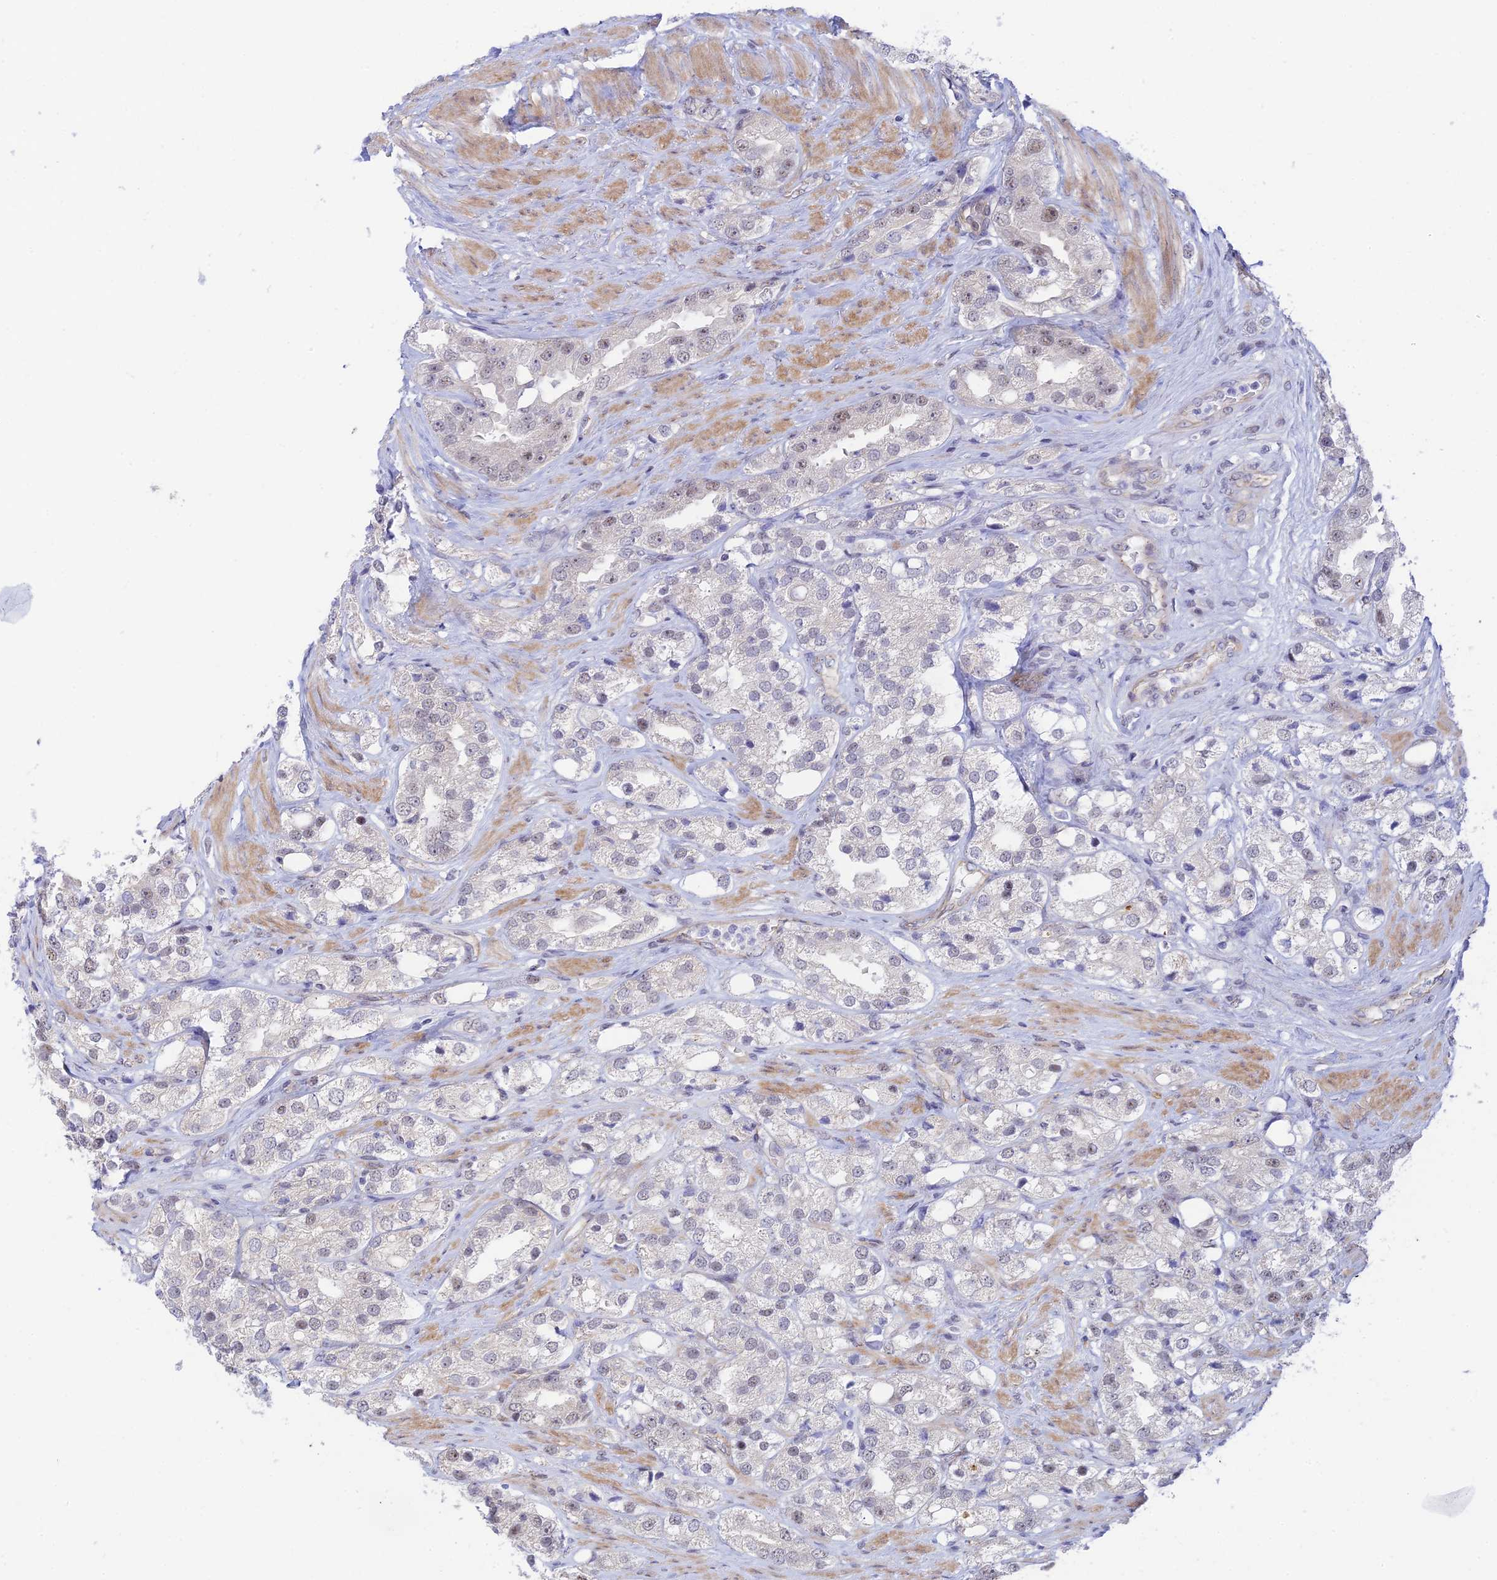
{"staining": {"intensity": "weak", "quantity": "<25%", "location": "nuclear"}, "tissue": "prostate cancer", "cell_type": "Tumor cells", "image_type": "cancer", "snomed": [{"axis": "morphology", "description": "Adenocarcinoma, NOS"}, {"axis": "topography", "description": "Prostate"}], "caption": "High power microscopy histopathology image of an immunohistochemistry photomicrograph of prostate cancer (adenocarcinoma), revealing no significant positivity in tumor cells.", "gene": "CFAP92", "patient": {"sex": "male", "age": 79}}